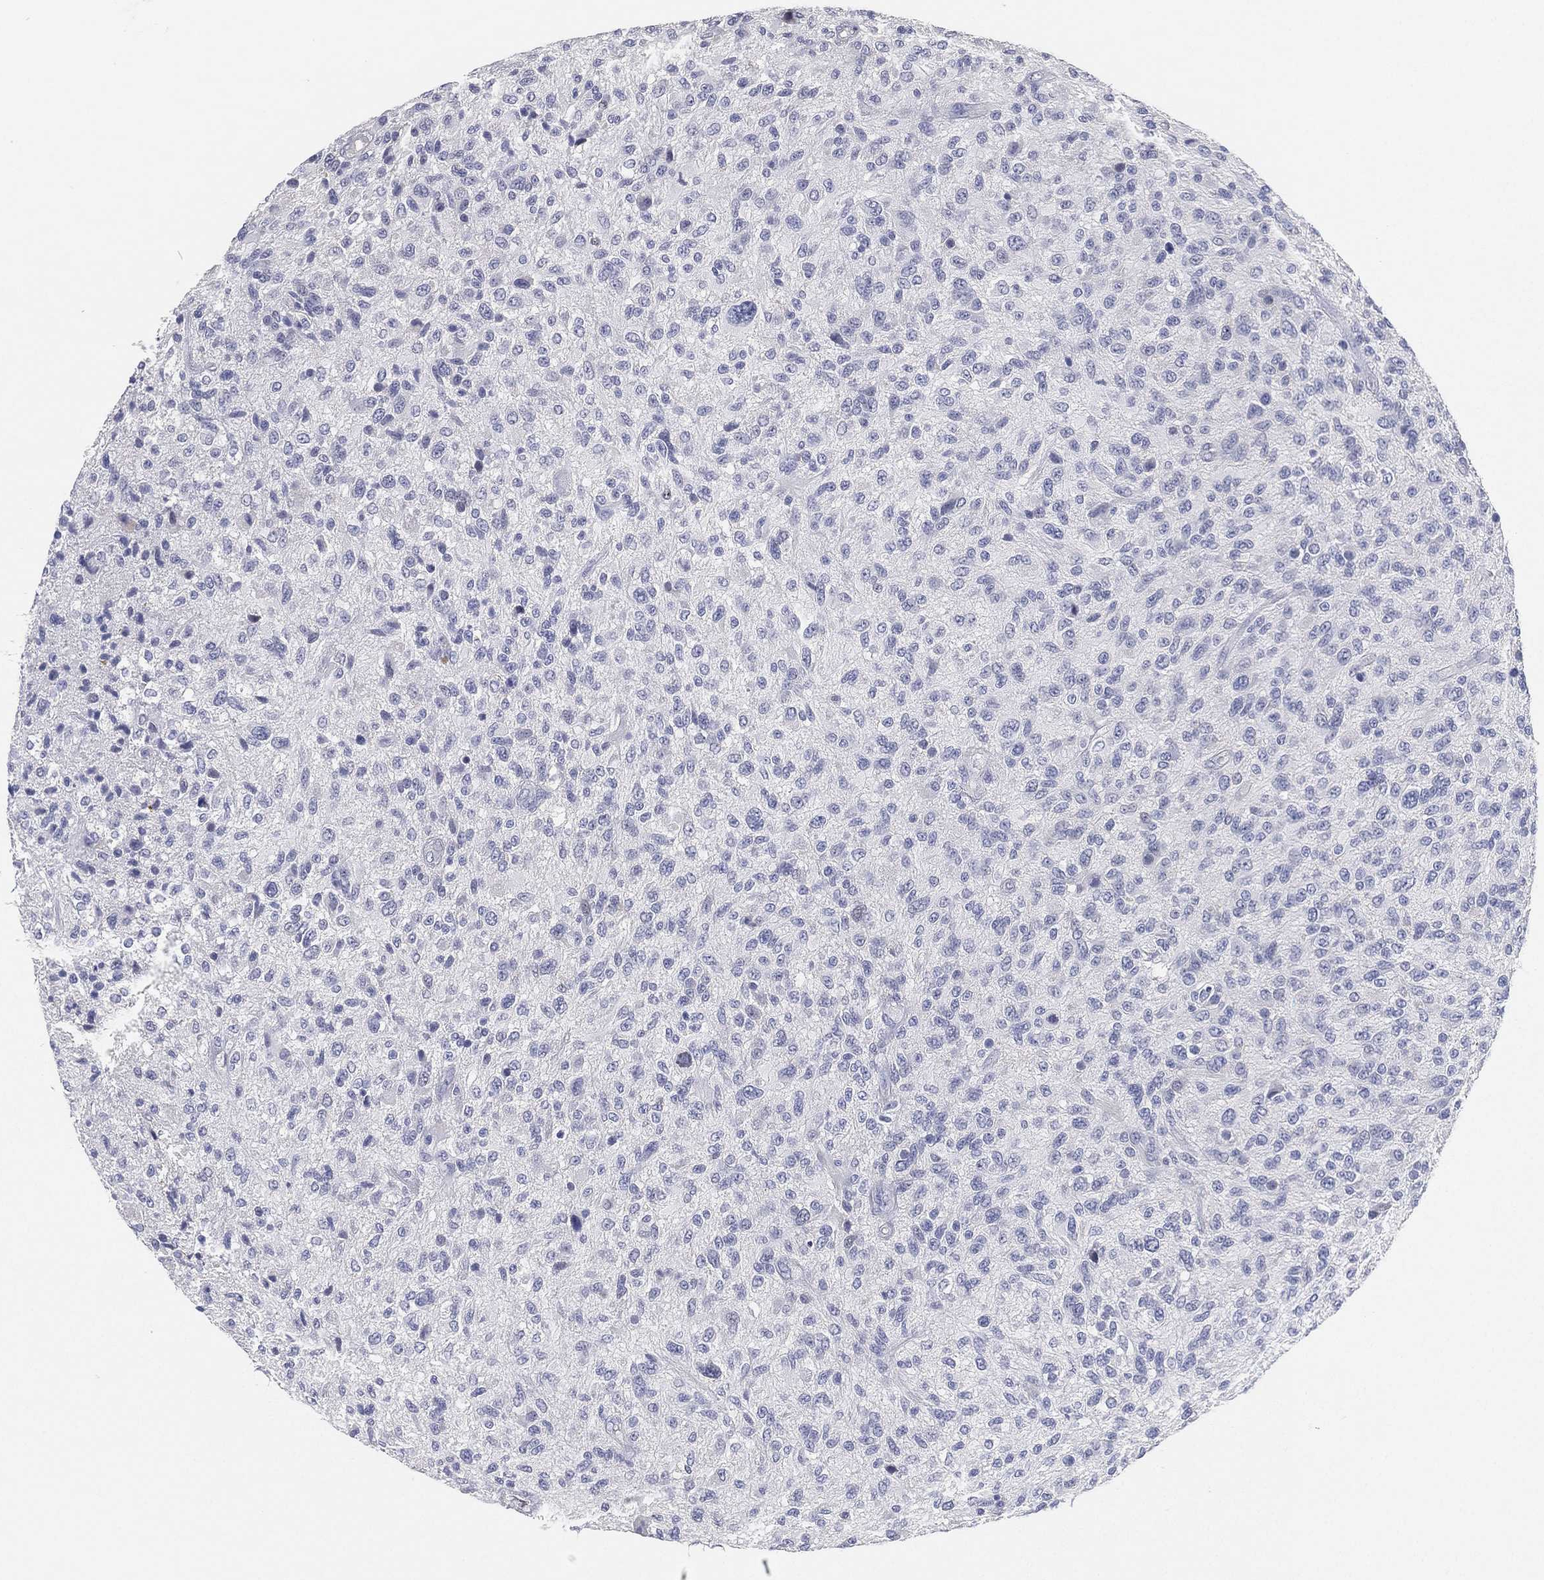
{"staining": {"intensity": "negative", "quantity": "none", "location": "none"}, "tissue": "glioma", "cell_type": "Tumor cells", "image_type": "cancer", "snomed": [{"axis": "morphology", "description": "Glioma, malignant, High grade"}, {"axis": "topography", "description": "Brain"}], "caption": "A histopathology image of human glioma is negative for staining in tumor cells.", "gene": "FAM187B", "patient": {"sex": "male", "age": 47}}